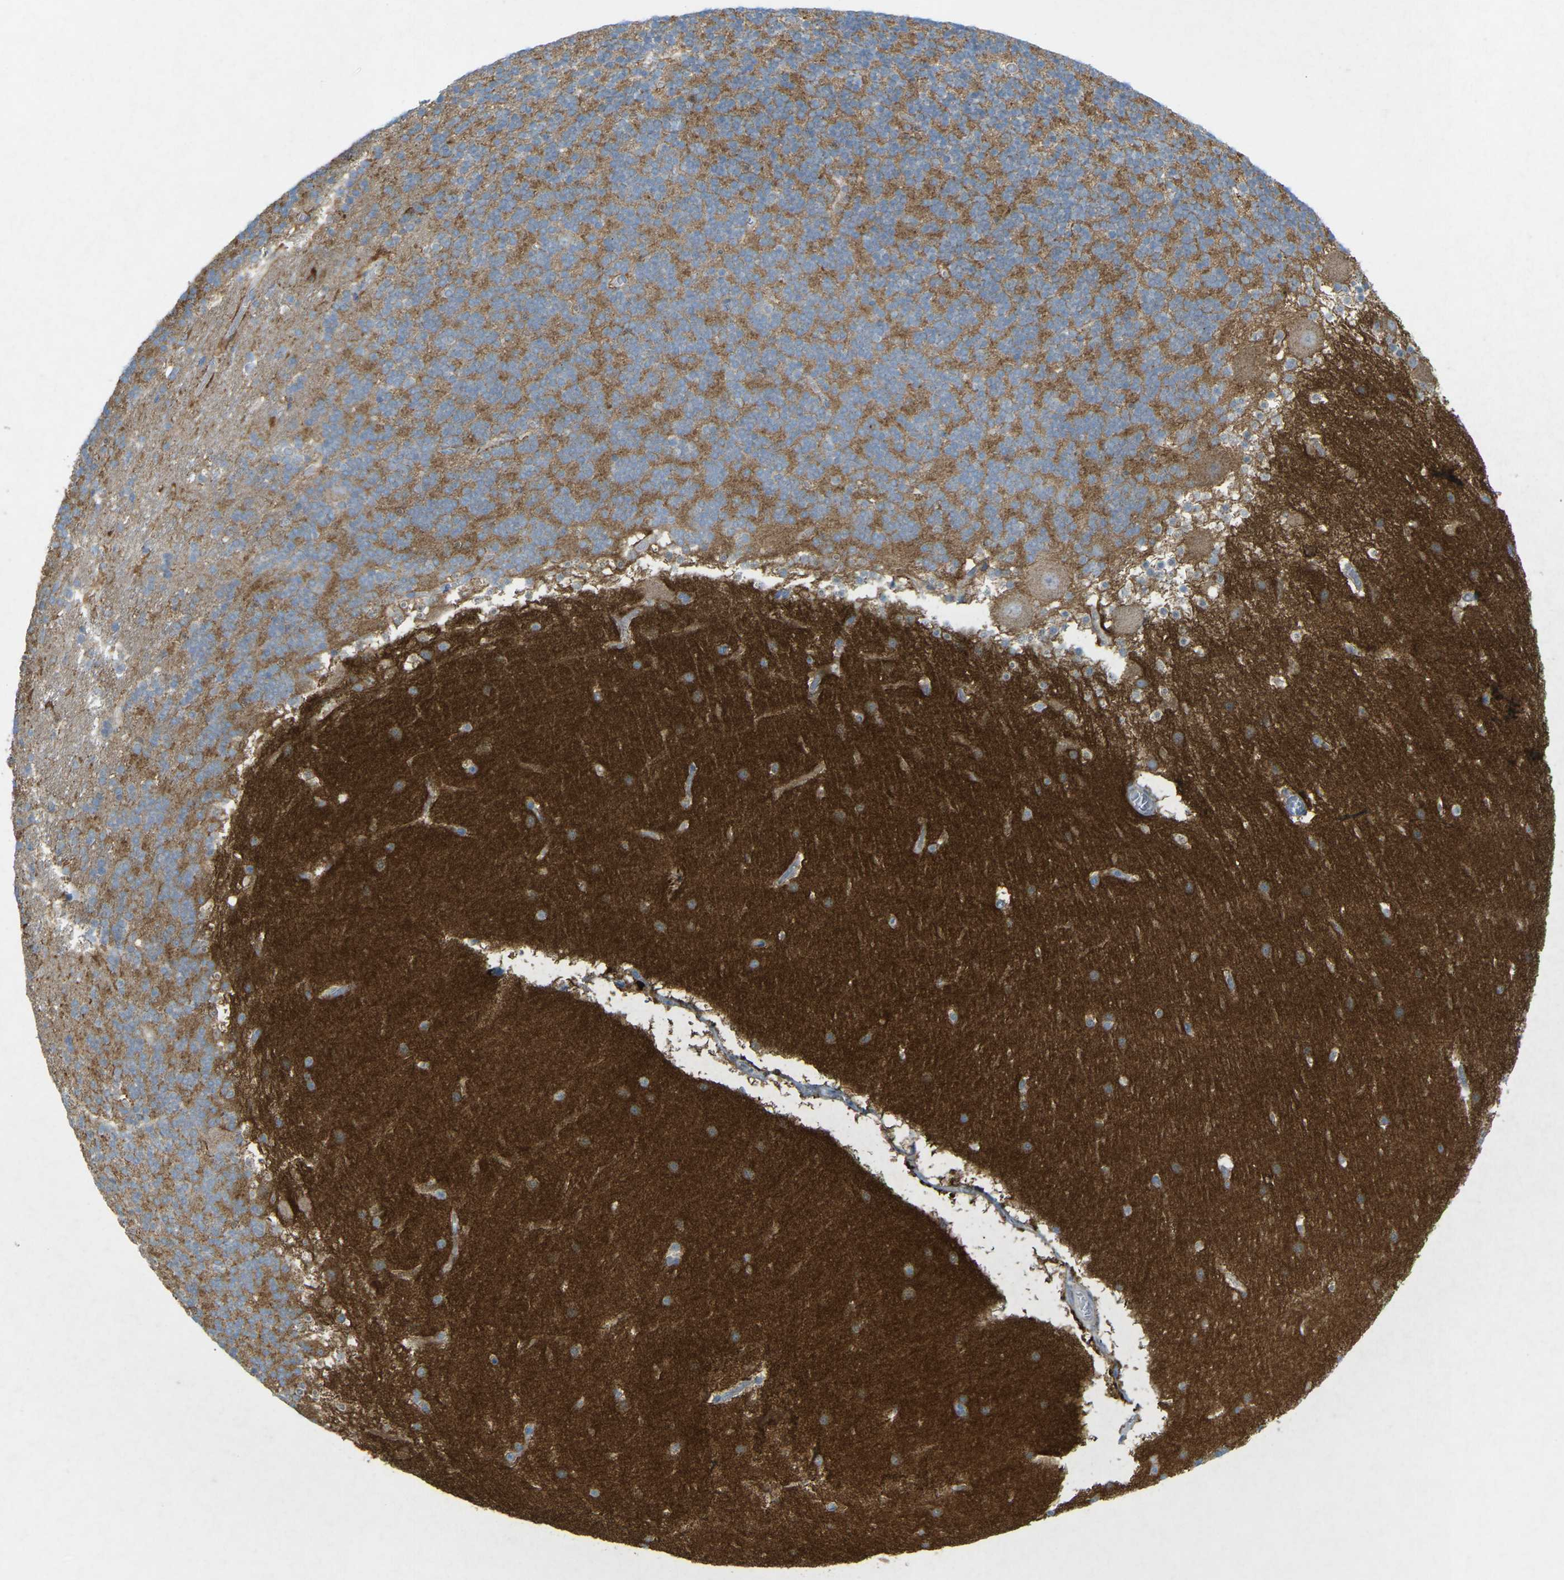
{"staining": {"intensity": "moderate", "quantity": "25%-75%", "location": "cytoplasmic/membranous"}, "tissue": "cerebellum", "cell_type": "Cells in granular layer", "image_type": "normal", "snomed": [{"axis": "morphology", "description": "Normal tissue, NOS"}, {"axis": "topography", "description": "Cerebellum"}], "caption": "Benign cerebellum reveals moderate cytoplasmic/membranous staining in about 25%-75% of cells in granular layer.", "gene": "STK11", "patient": {"sex": "male", "age": 45}}